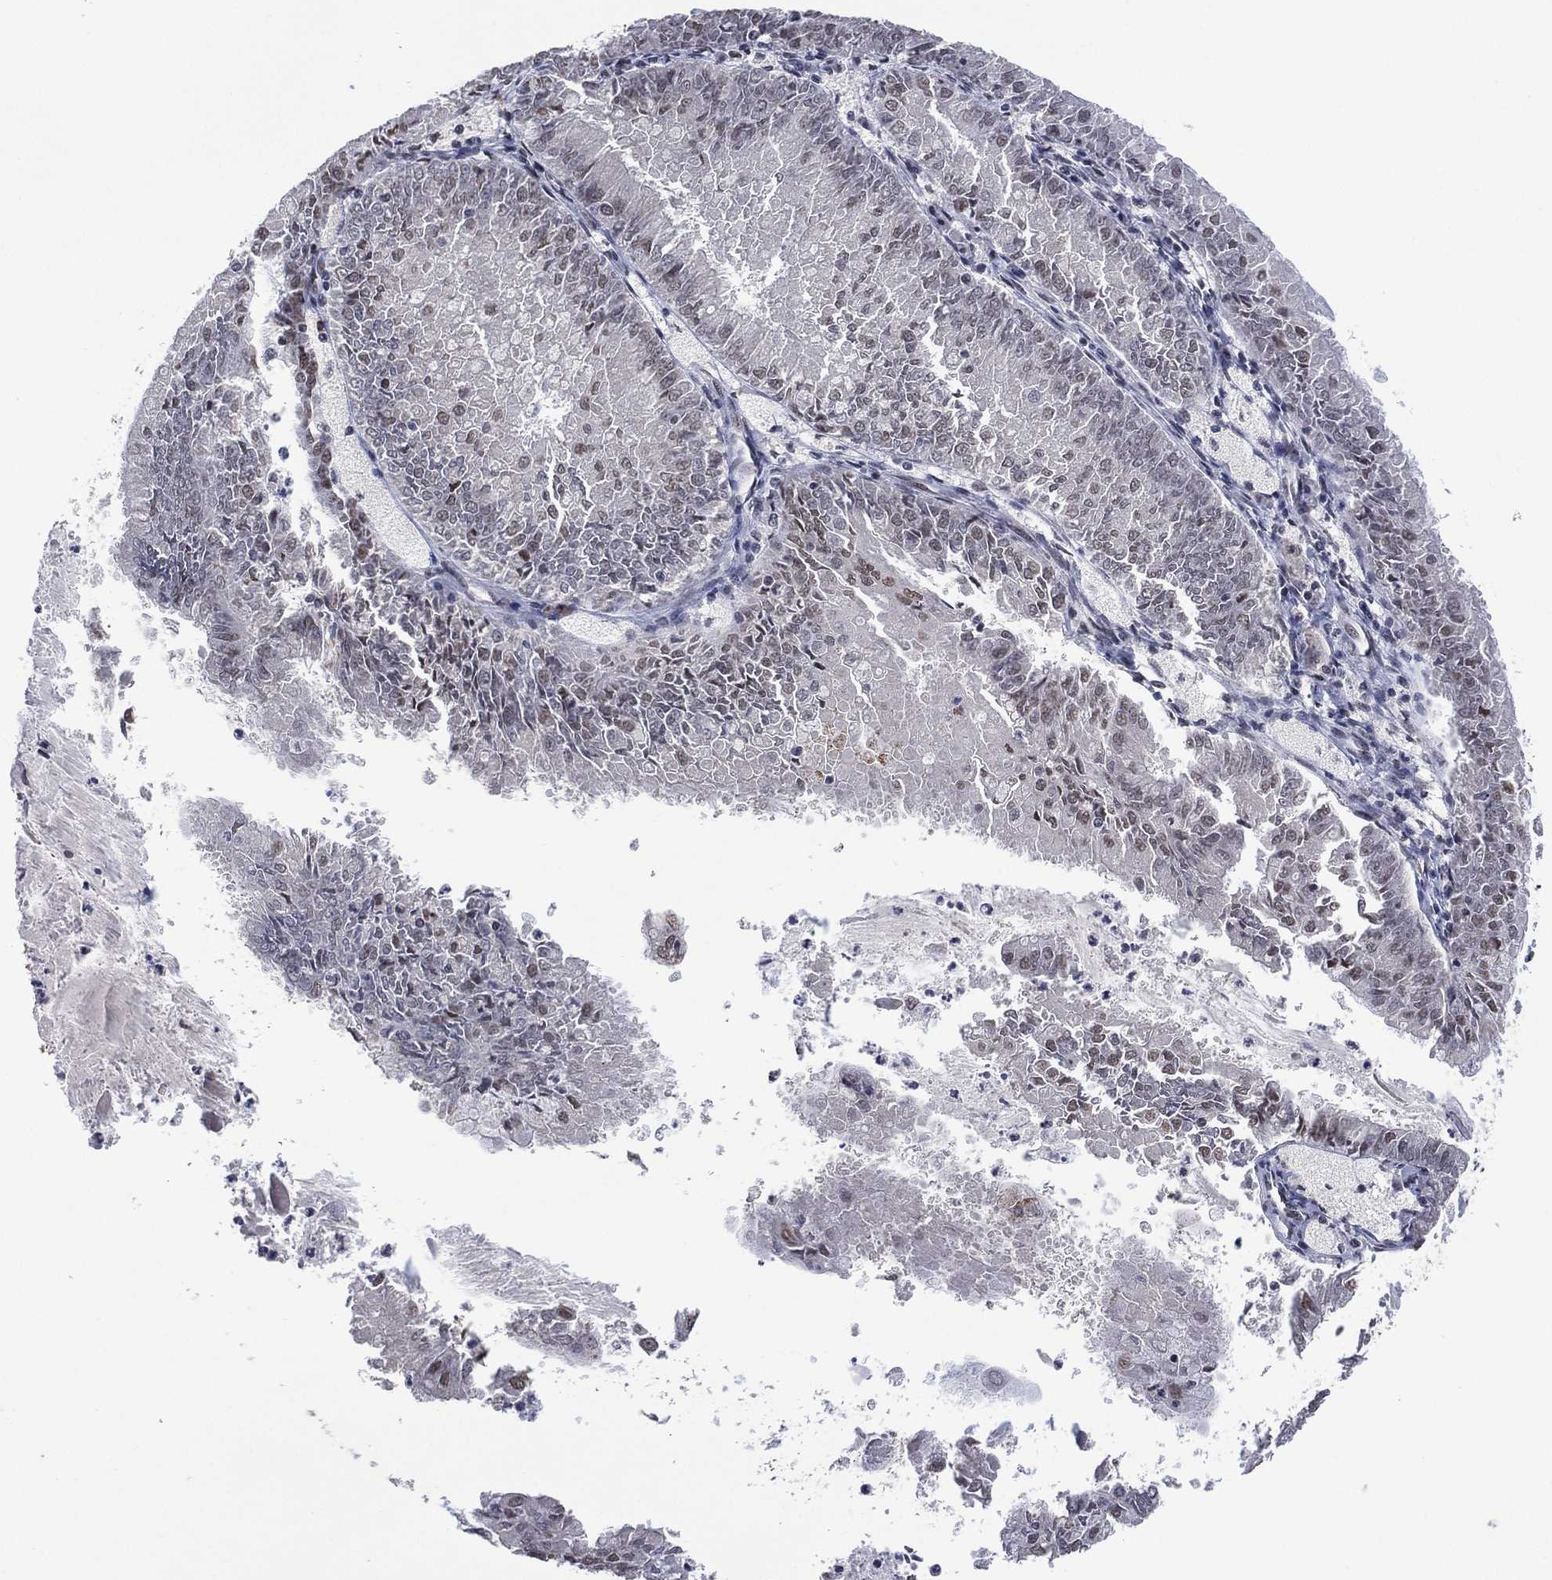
{"staining": {"intensity": "negative", "quantity": "none", "location": "none"}, "tissue": "endometrial cancer", "cell_type": "Tumor cells", "image_type": "cancer", "snomed": [{"axis": "morphology", "description": "Adenocarcinoma, NOS"}, {"axis": "topography", "description": "Endometrium"}], "caption": "Immunohistochemistry (IHC) of endometrial adenocarcinoma reveals no expression in tumor cells.", "gene": "EHMT1", "patient": {"sex": "female", "age": 57}}